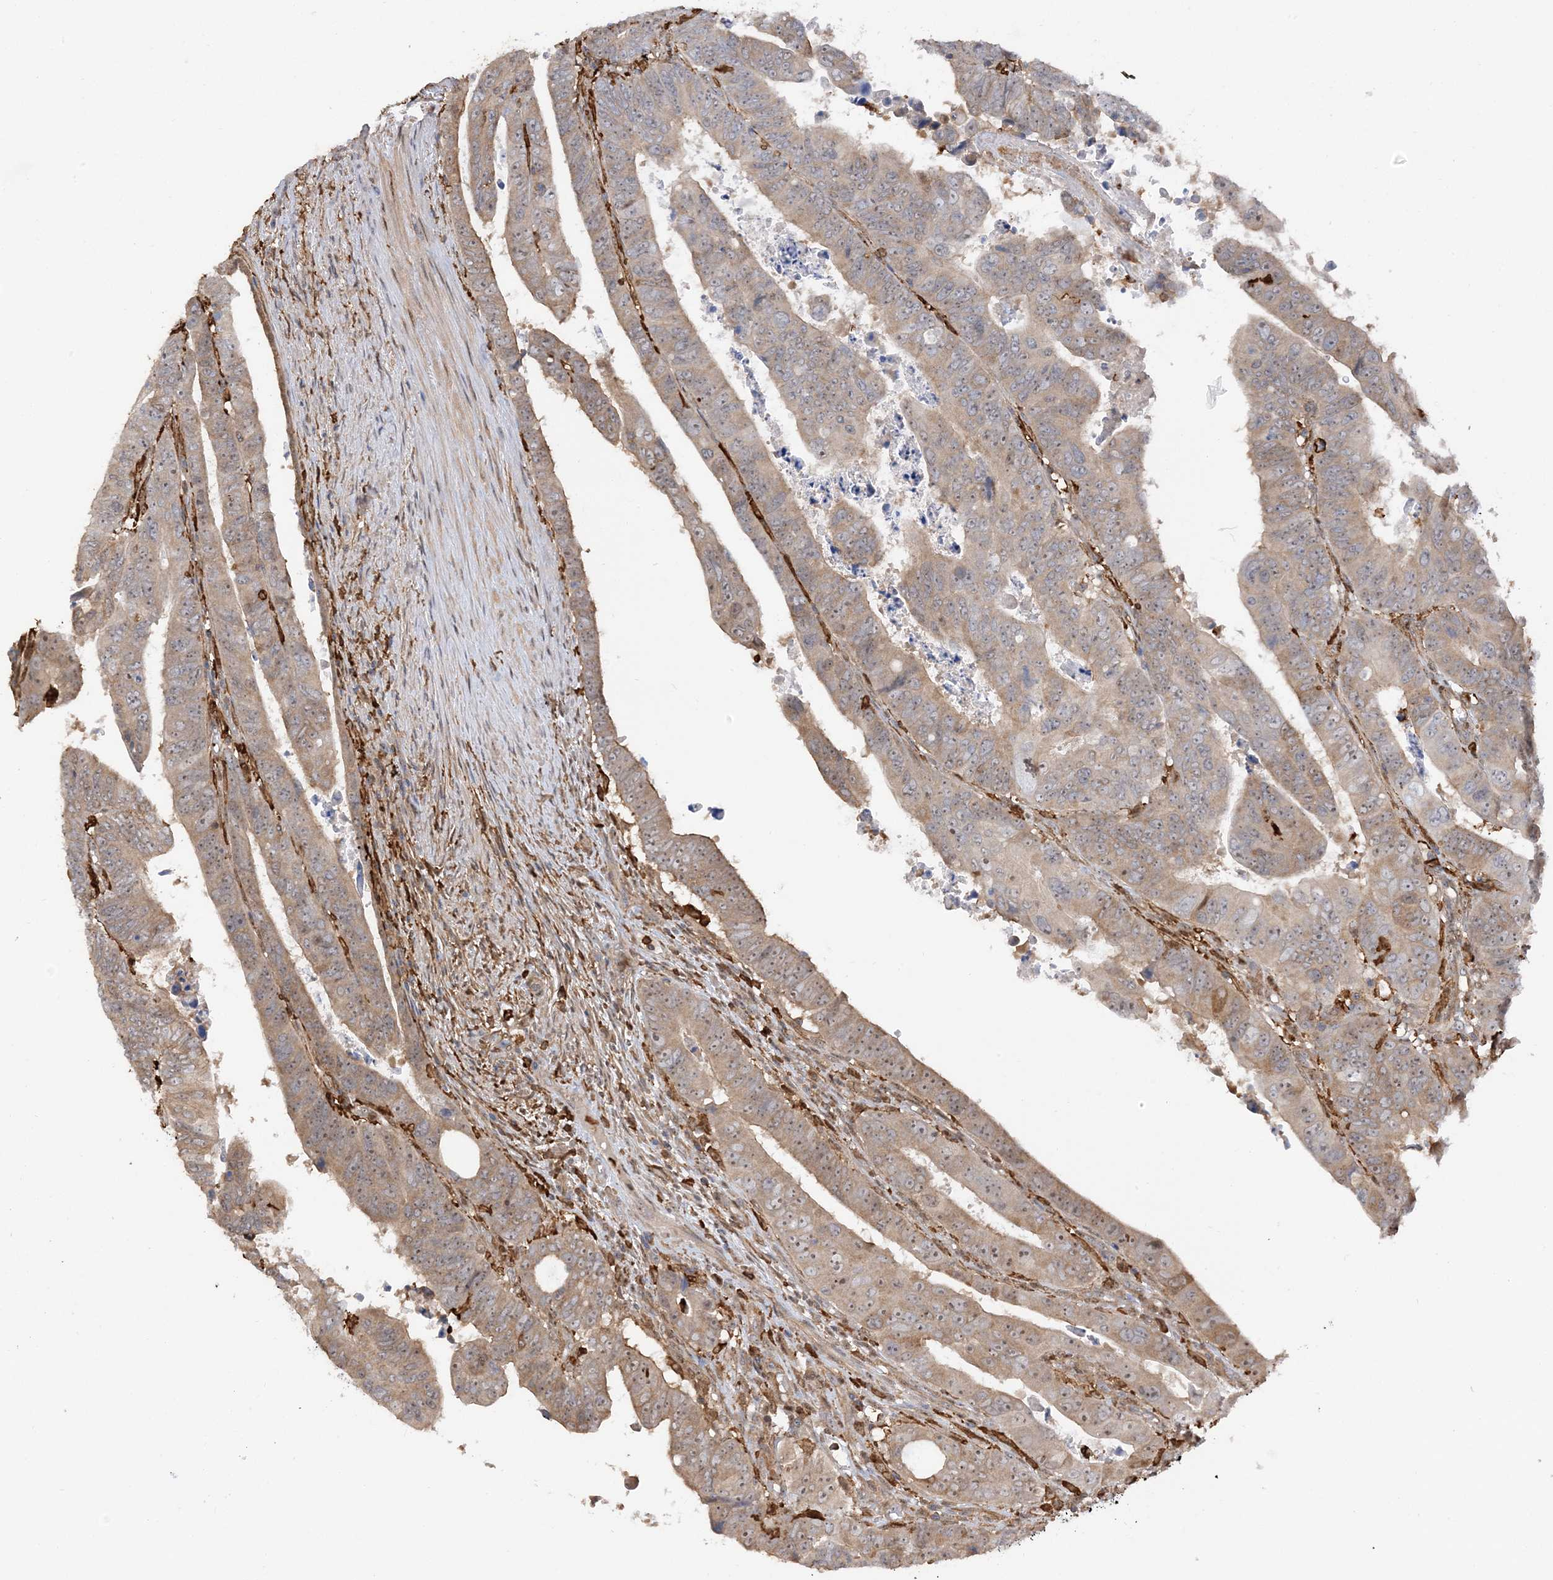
{"staining": {"intensity": "moderate", "quantity": "25%-75%", "location": "cytoplasmic/membranous"}, "tissue": "colorectal cancer", "cell_type": "Tumor cells", "image_type": "cancer", "snomed": [{"axis": "morphology", "description": "Normal tissue, NOS"}, {"axis": "morphology", "description": "Adenocarcinoma, NOS"}, {"axis": "topography", "description": "Rectum"}], "caption": "This histopathology image reveals IHC staining of human adenocarcinoma (colorectal), with medium moderate cytoplasmic/membranous positivity in approximately 25%-75% of tumor cells.", "gene": "PHACTR2", "patient": {"sex": "female", "age": 65}}